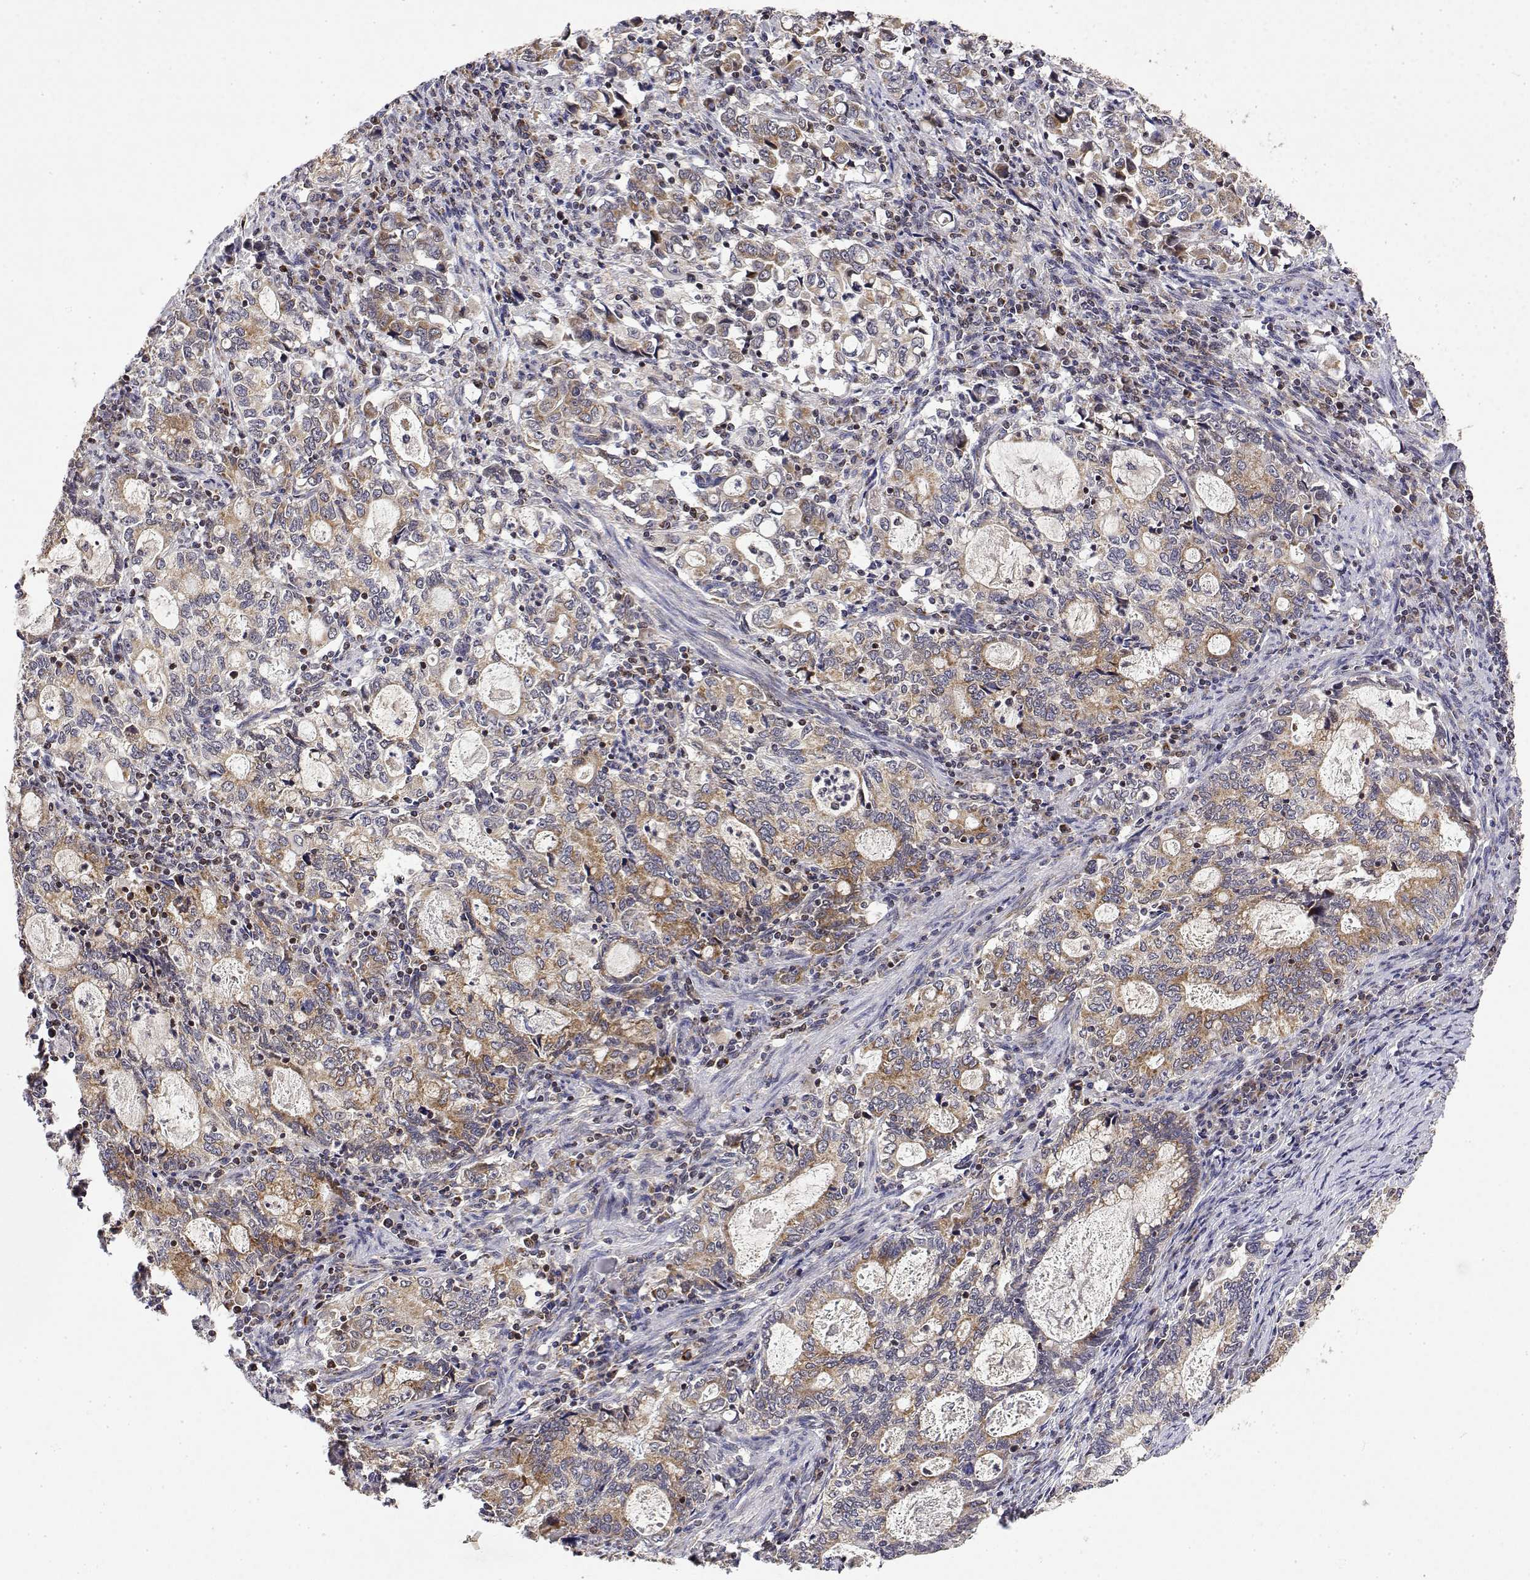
{"staining": {"intensity": "moderate", "quantity": "25%-75%", "location": "cytoplasmic/membranous"}, "tissue": "stomach cancer", "cell_type": "Tumor cells", "image_type": "cancer", "snomed": [{"axis": "morphology", "description": "Adenocarcinoma, NOS"}, {"axis": "topography", "description": "Stomach, lower"}], "caption": "A high-resolution photomicrograph shows IHC staining of stomach cancer, which exhibits moderate cytoplasmic/membranous positivity in approximately 25%-75% of tumor cells. Nuclei are stained in blue.", "gene": "GADD45GIP1", "patient": {"sex": "female", "age": 72}}